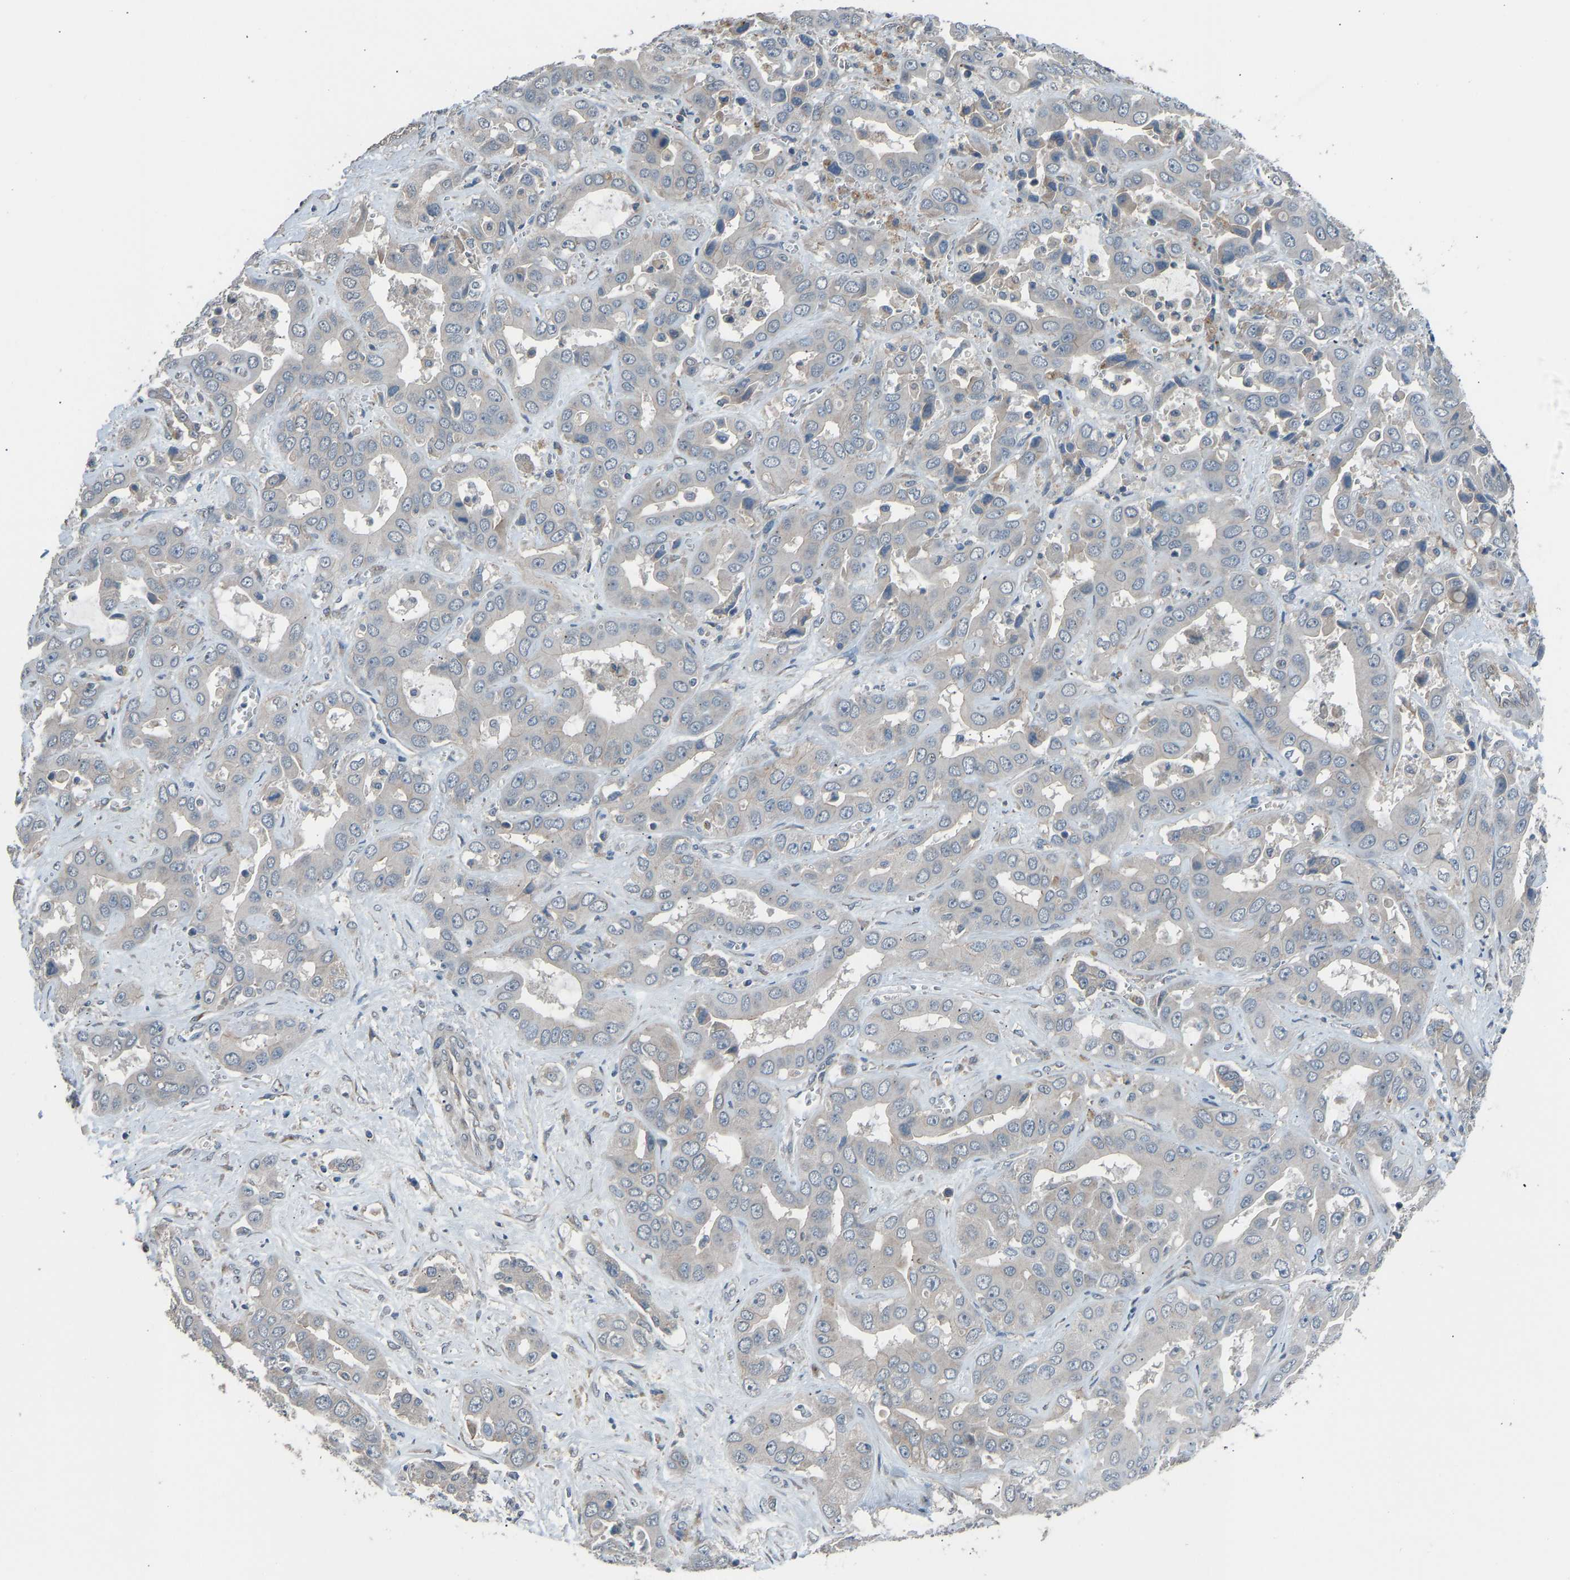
{"staining": {"intensity": "negative", "quantity": "none", "location": "none"}, "tissue": "liver cancer", "cell_type": "Tumor cells", "image_type": "cancer", "snomed": [{"axis": "morphology", "description": "Cholangiocarcinoma"}, {"axis": "topography", "description": "Liver"}], "caption": "Tumor cells show no significant protein positivity in liver cancer. (DAB IHC visualized using brightfield microscopy, high magnification).", "gene": "SLC43A1", "patient": {"sex": "female", "age": 52}}